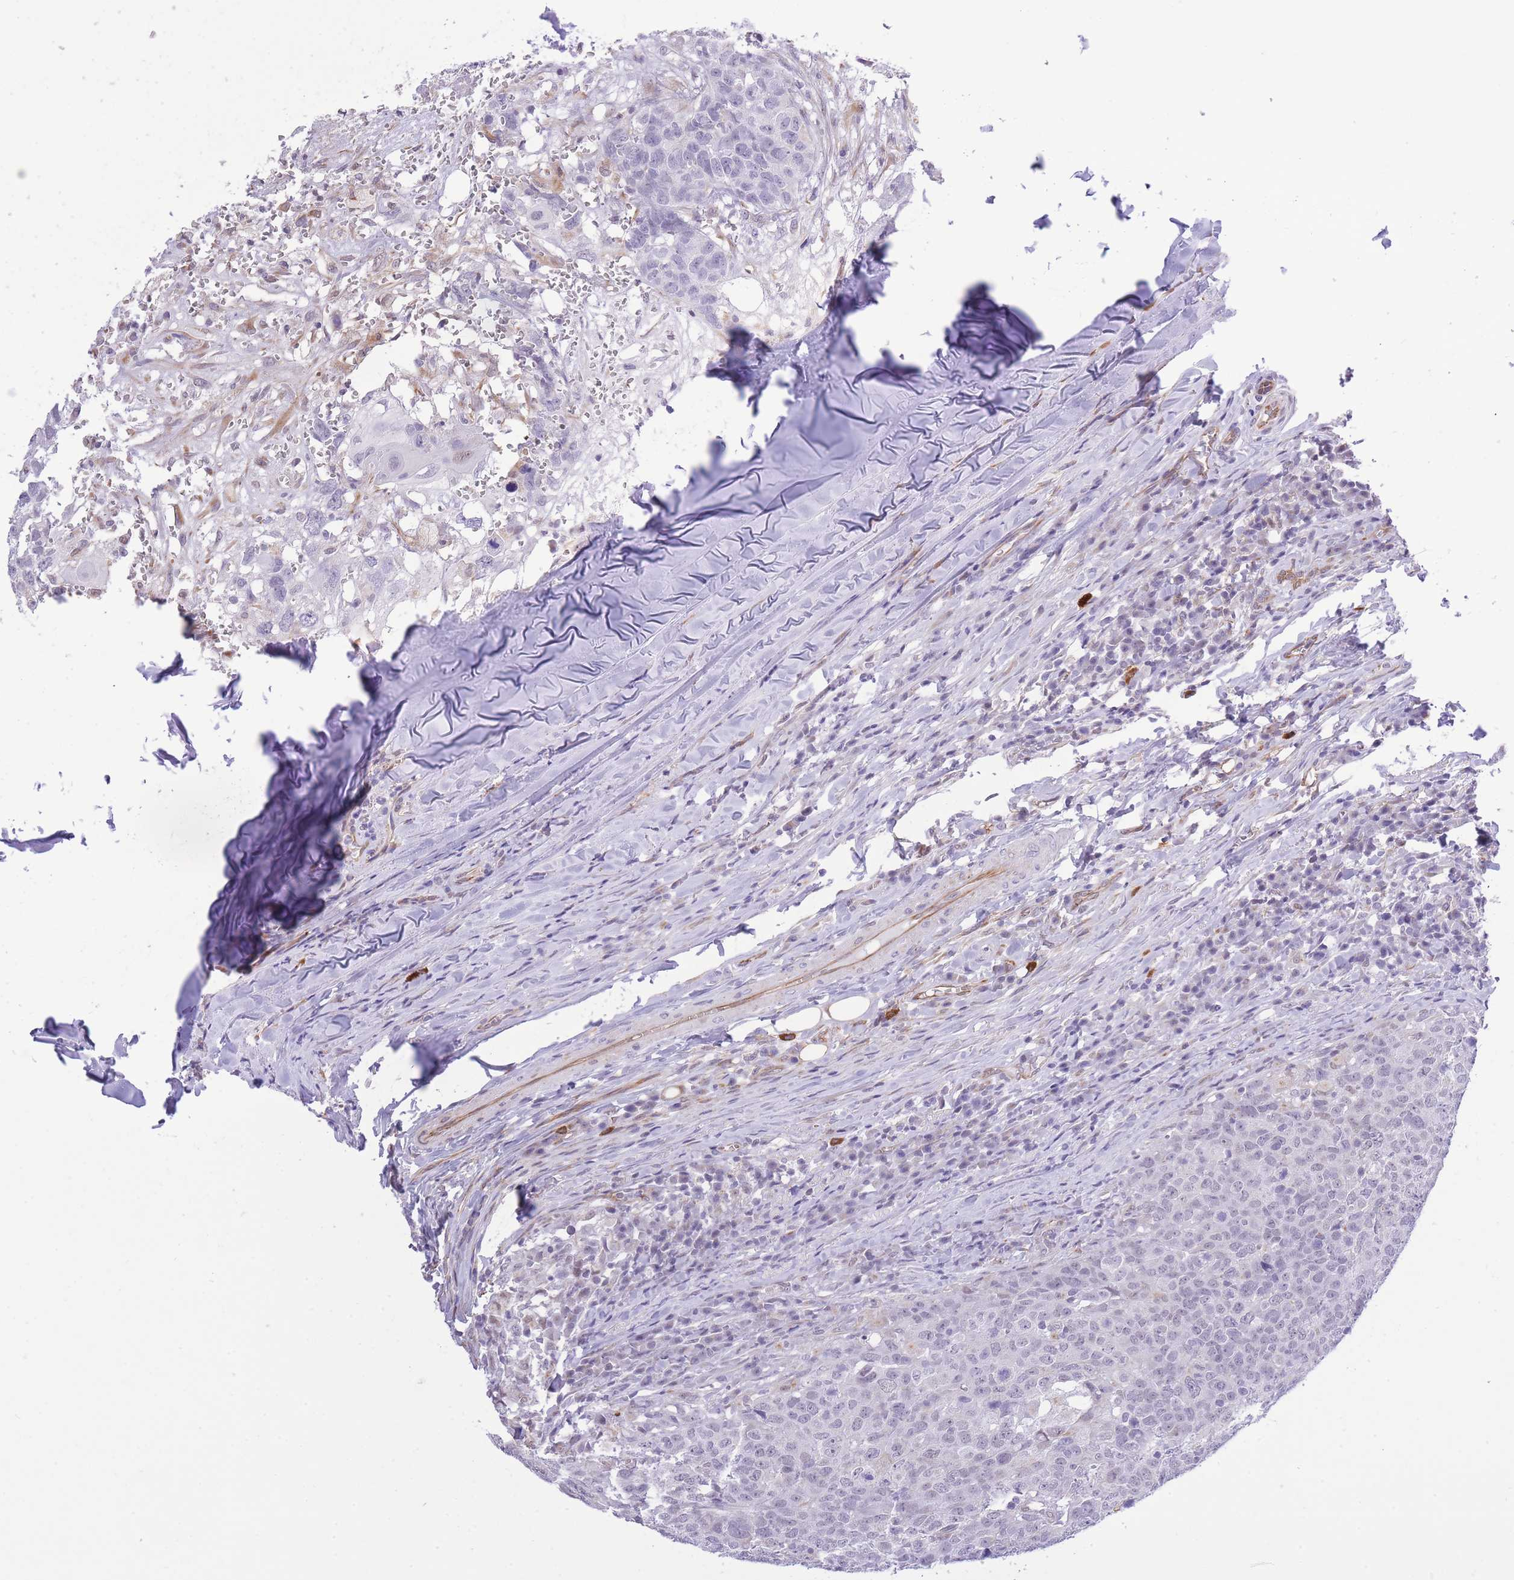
{"staining": {"intensity": "negative", "quantity": "none", "location": "none"}, "tissue": "head and neck cancer", "cell_type": "Tumor cells", "image_type": "cancer", "snomed": [{"axis": "morphology", "description": "Normal tissue, NOS"}, {"axis": "morphology", "description": "Squamous cell carcinoma, NOS"}, {"axis": "topography", "description": "Skeletal muscle"}, {"axis": "topography", "description": "Vascular tissue"}, {"axis": "topography", "description": "Peripheral nerve tissue"}, {"axis": "topography", "description": "Head-Neck"}], "caption": "This is an immunohistochemistry (IHC) image of human head and neck cancer (squamous cell carcinoma). There is no staining in tumor cells.", "gene": "MEIOSIN", "patient": {"sex": "male", "age": 66}}